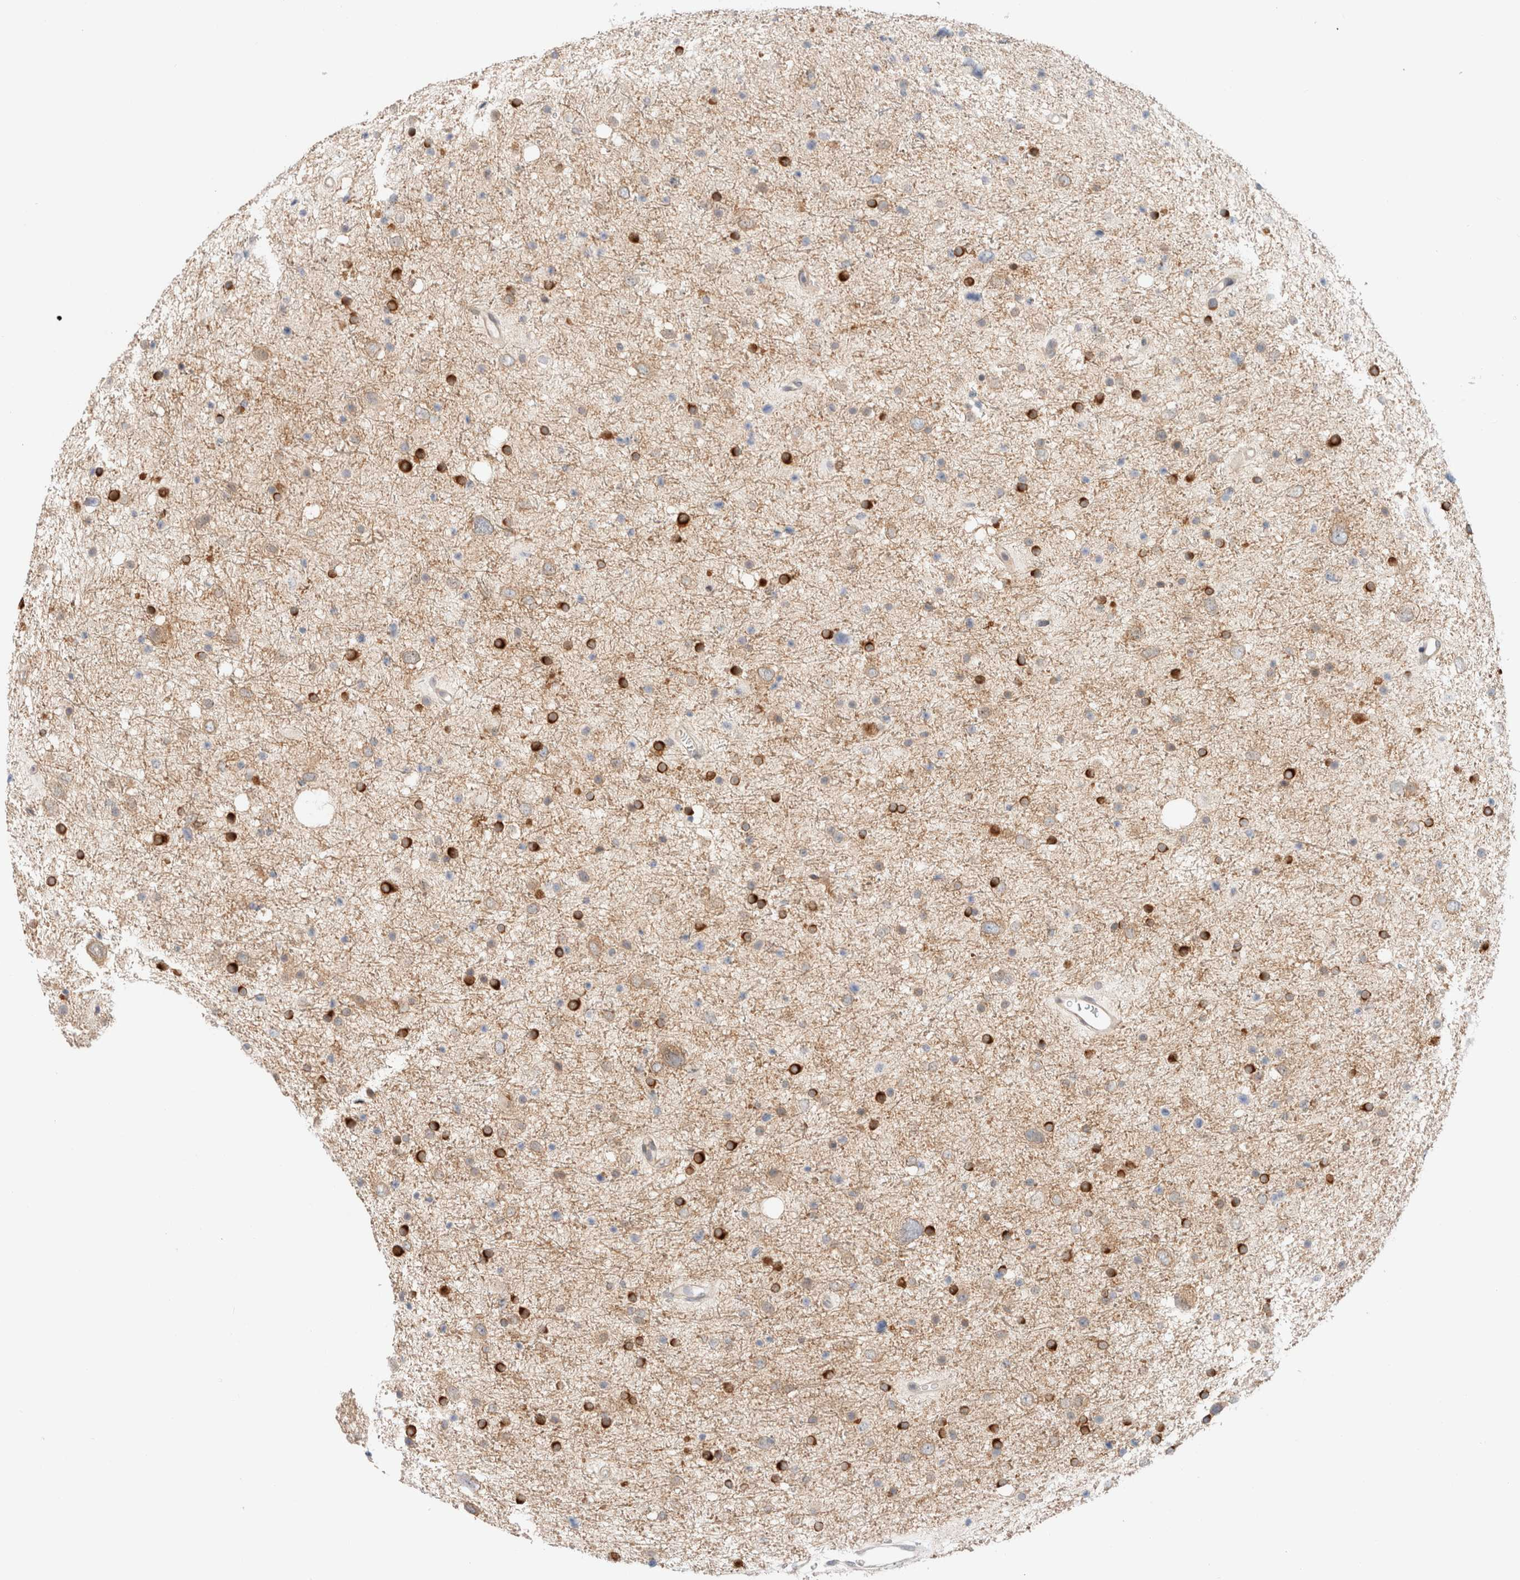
{"staining": {"intensity": "strong", "quantity": "25%-75%", "location": "cytoplasmic/membranous"}, "tissue": "glioma", "cell_type": "Tumor cells", "image_type": "cancer", "snomed": [{"axis": "morphology", "description": "Glioma, malignant, Low grade"}, {"axis": "topography", "description": "Brain"}], "caption": "Immunohistochemical staining of human glioma demonstrates high levels of strong cytoplasmic/membranous expression in approximately 25%-75% of tumor cells. The protein is shown in brown color, while the nuclei are stained blue.", "gene": "MARK3", "patient": {"sex": "female", "age": 37}}